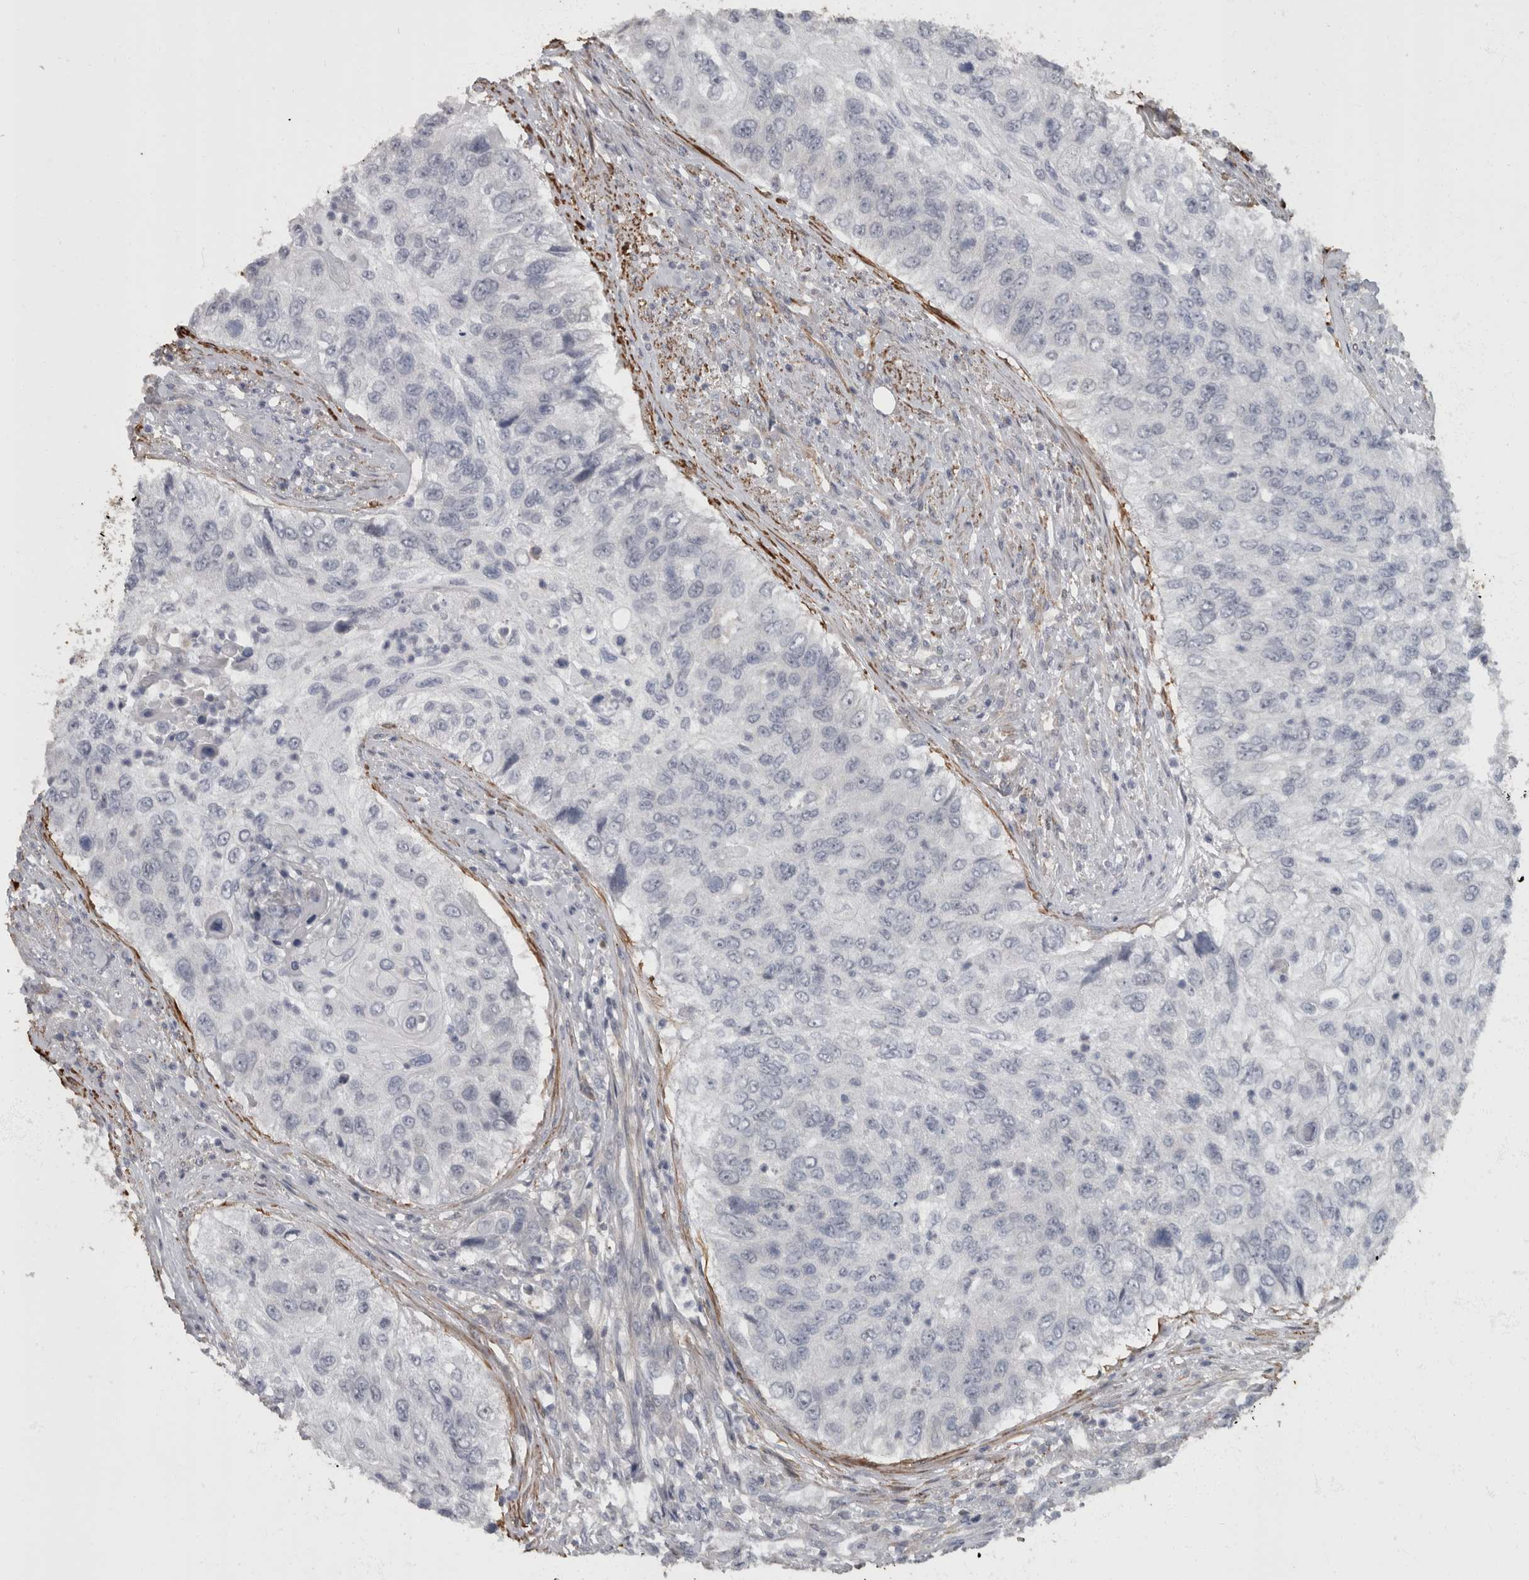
{"staining": {"intensity": "negative", "quantity": "none", "location": "none"}, "tissue": "urothelial cancer", "cell_type": "Tumor cells", "image_type": "cancer", "snomed": [{"axis": "morphology", "description": "Urothelial carcinoma, High grade"}, {"axis": "topography", "description": "Urinary bladder"}], "caption": "High magnification brightfield microscopy of urothelial cancer stained with DAB (3,3'-diaminobenzidine) (brown) and counterstained with hematoxylin (blue): tumor cells show no significant staining.", "gene": "MASTL", "patient": {"sex": "female", "age": 60}}